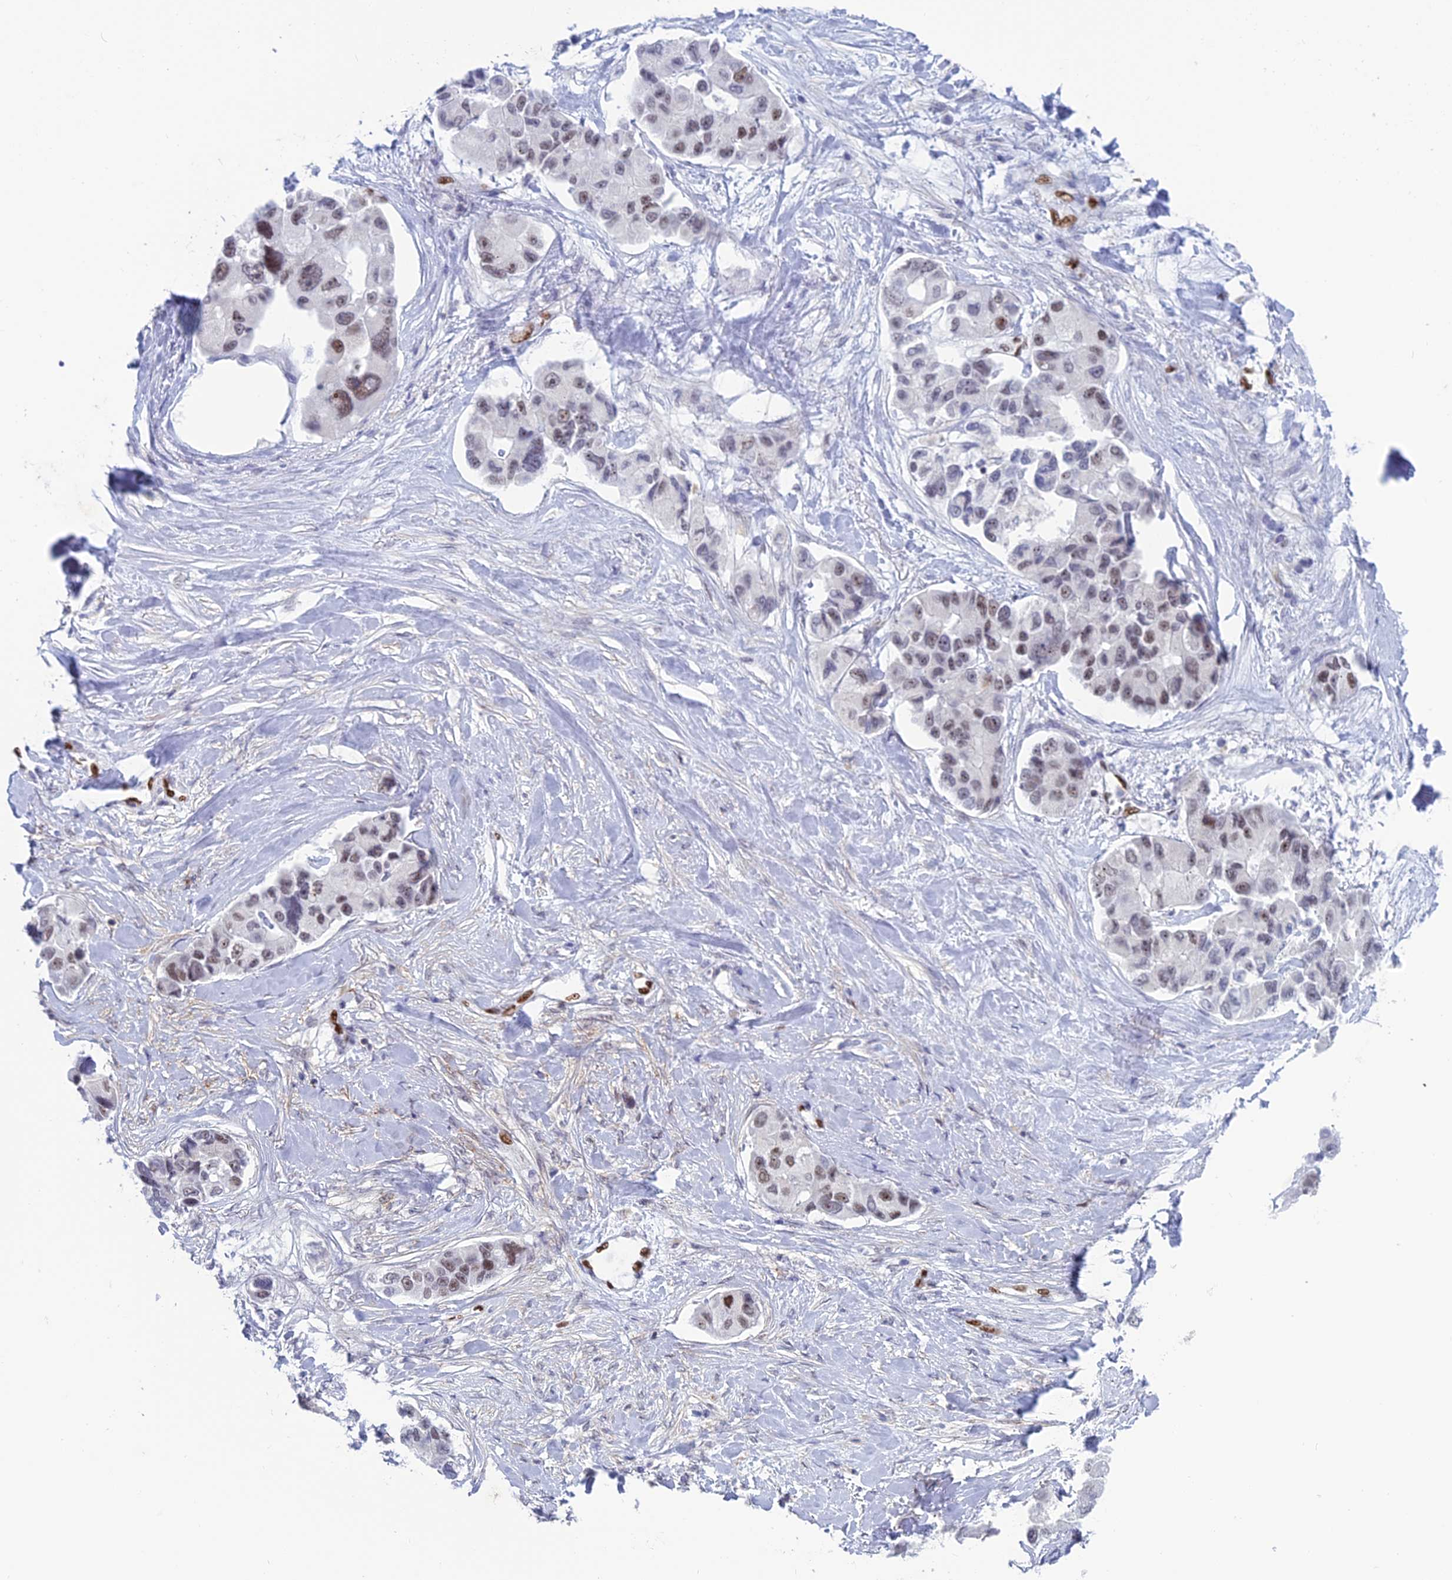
{"staining": {"intensity": "weak", "quantity": "25%-75%", "location": "nuclear"}, "tissue": "lung cancer", "cell_type": "Tumor cells", "image_type": "cancer", "snomed": [{"axis": "morphology", "description": "Adenocarcinoma, NOS"}, {"axis": "topography", "description": "Lung"}], "caption": "Lung cancer (adenocarcinoma) tissue reveals weak nuclear positivity in approximately 25%-75% of tumor cells The protein of interest is shown in brown color, while the nuclei are stained blue.", "gene": "NOL4L", "patient": {"sex": "female", "age": 54}}